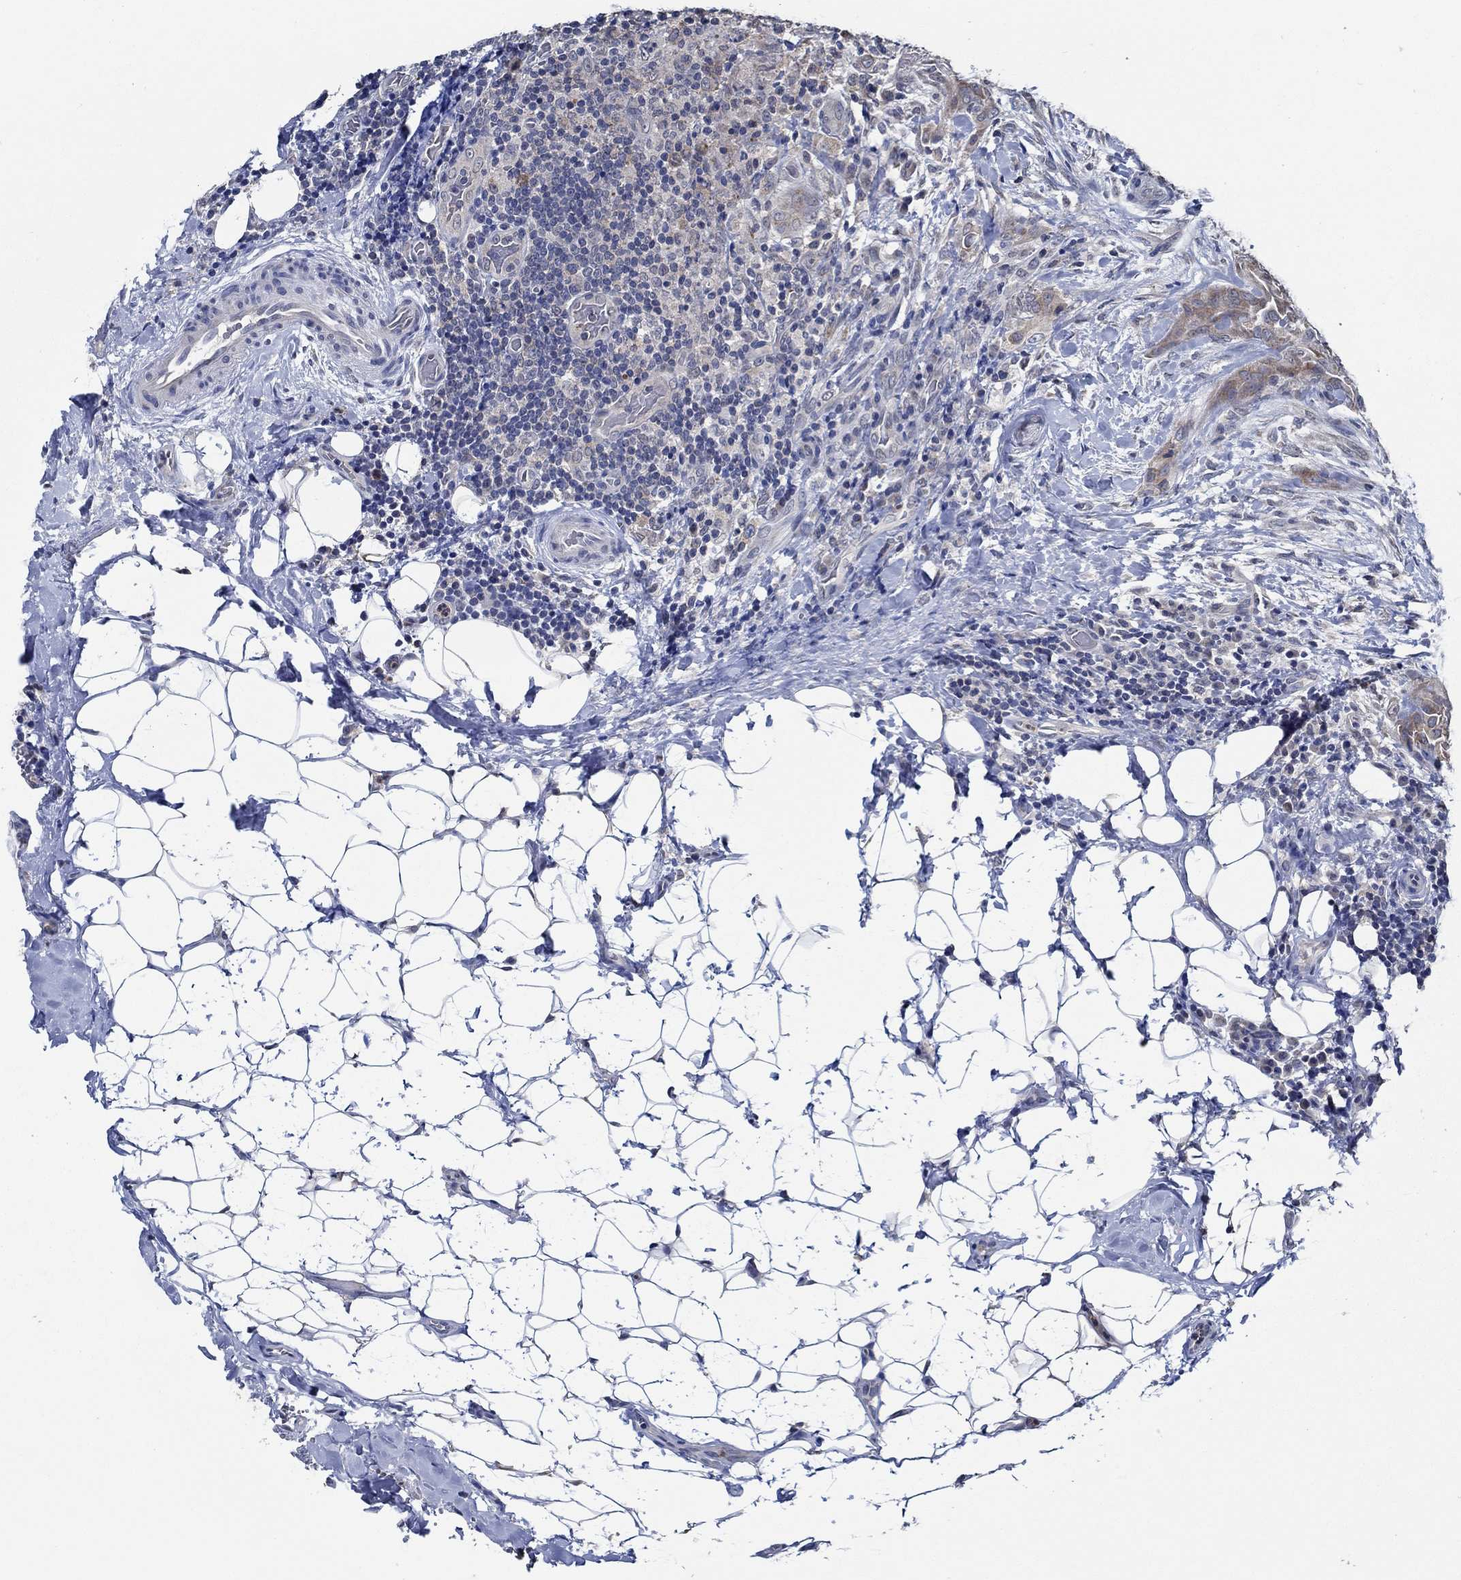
{"staining": {"intensity": "moderate", "quantity": "25%-75%", "location": "cytoplasmic/membranous"}, "tissue": "thyroid cancer", "cell_type": "Tumor cells", "image_type": "cancer", "snomed": [{"axis": "morphology", "description": "Papillary adenocarcinoma, NOS"}, {"axis": "topography", "description": "Thyroid gland"}], "caption": "The immunohistochemical stain highlights moderate cytoplasmic/membranous expression in tumor cells of thyroid cancer tissue.", "gene": "DACT1", "patient": {"sex": "male", "age": 61}}